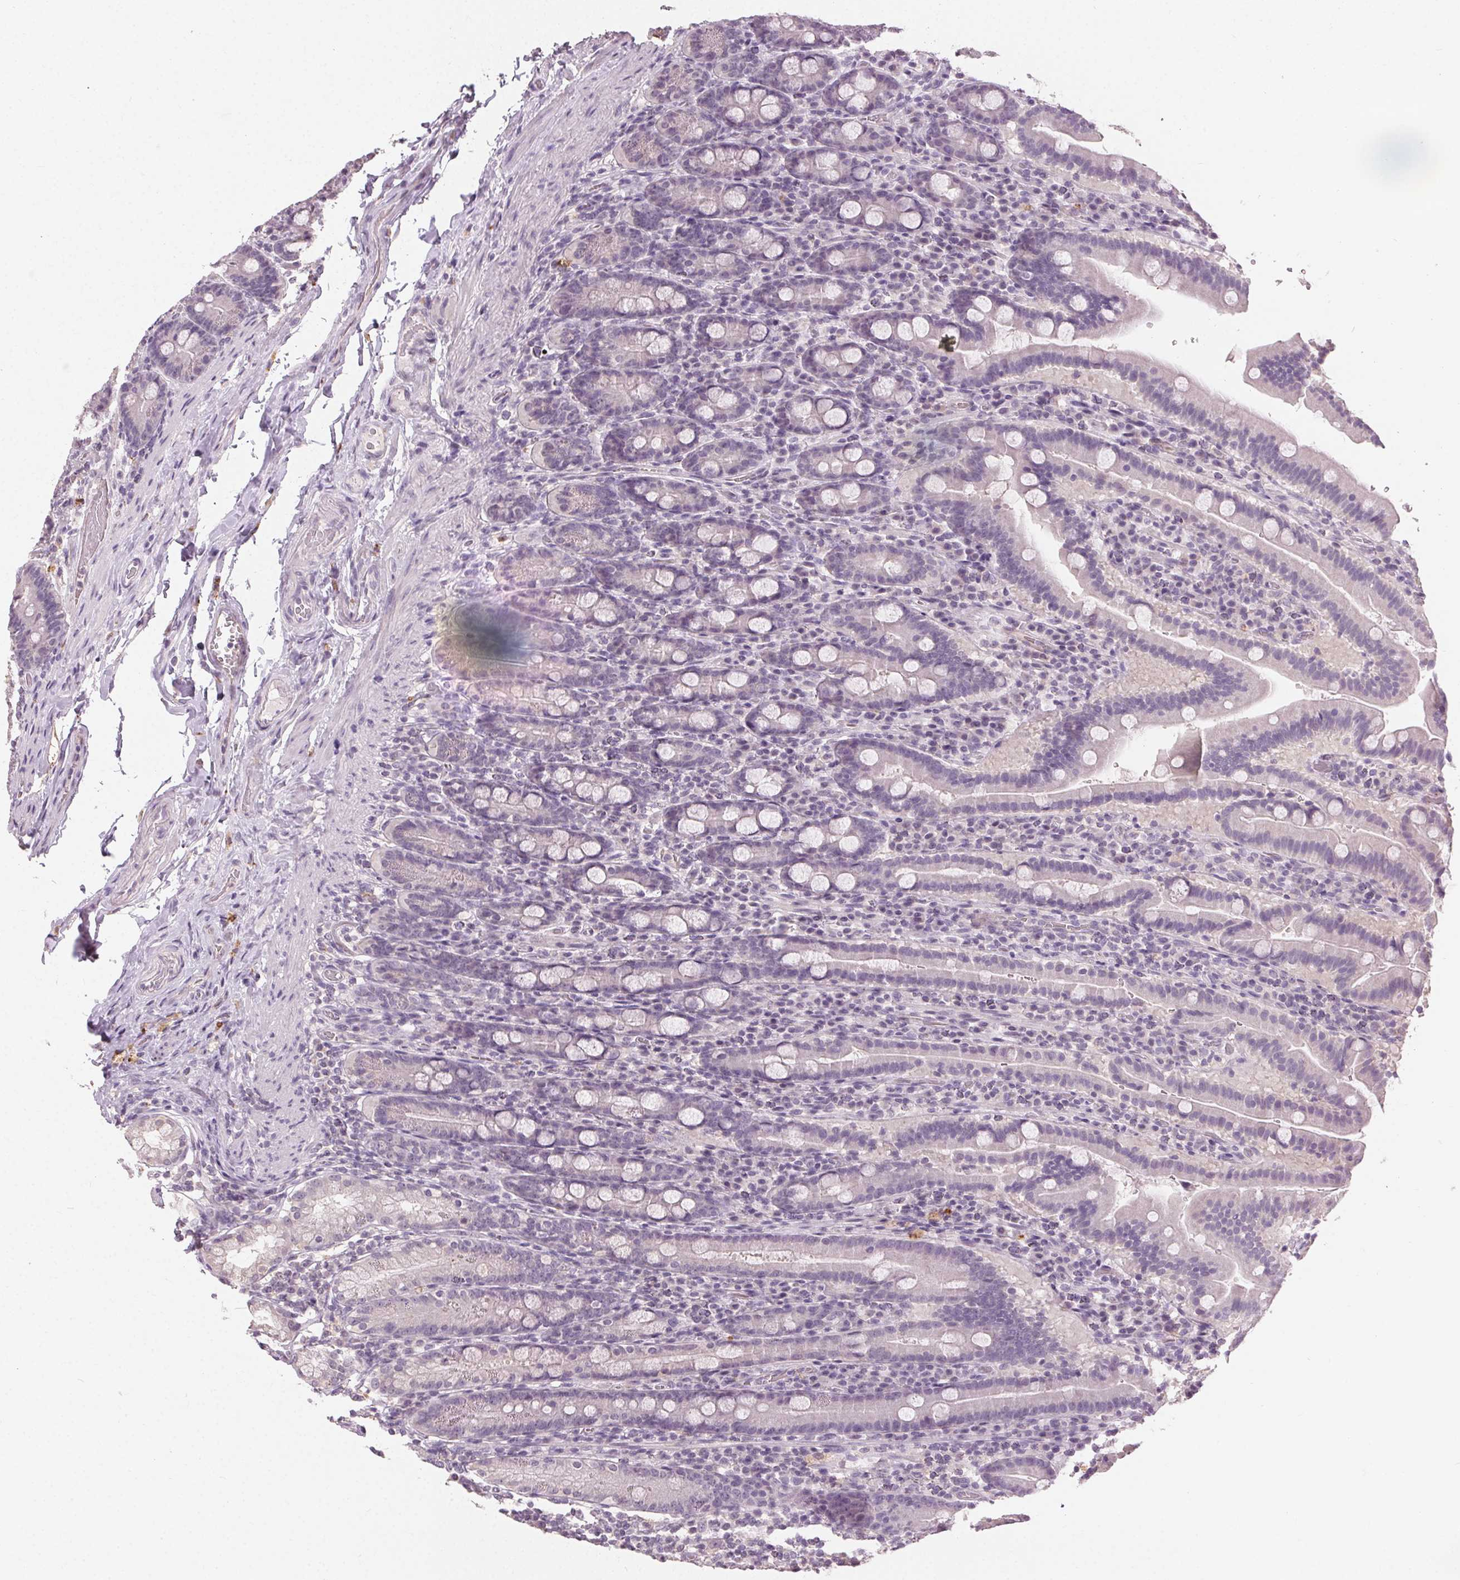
{"staining": {"intensity": "negative", "quantity": "none", "location": "none"}, "tissue": "small intestine", "cell_type": "Glandular cells", "image_type": "normal", "snomed": [{"axis": "morphology", "description": "Normal tissue, NOS"}, {"axis": "topography", "description": "Small intestine"}], "caption": "DAB immunohistochemical staining of normal small intestine reveals no significant expression in glandular cells.", "gene": "CLTRN", "patient": {"sex": "male", "age": 26}}